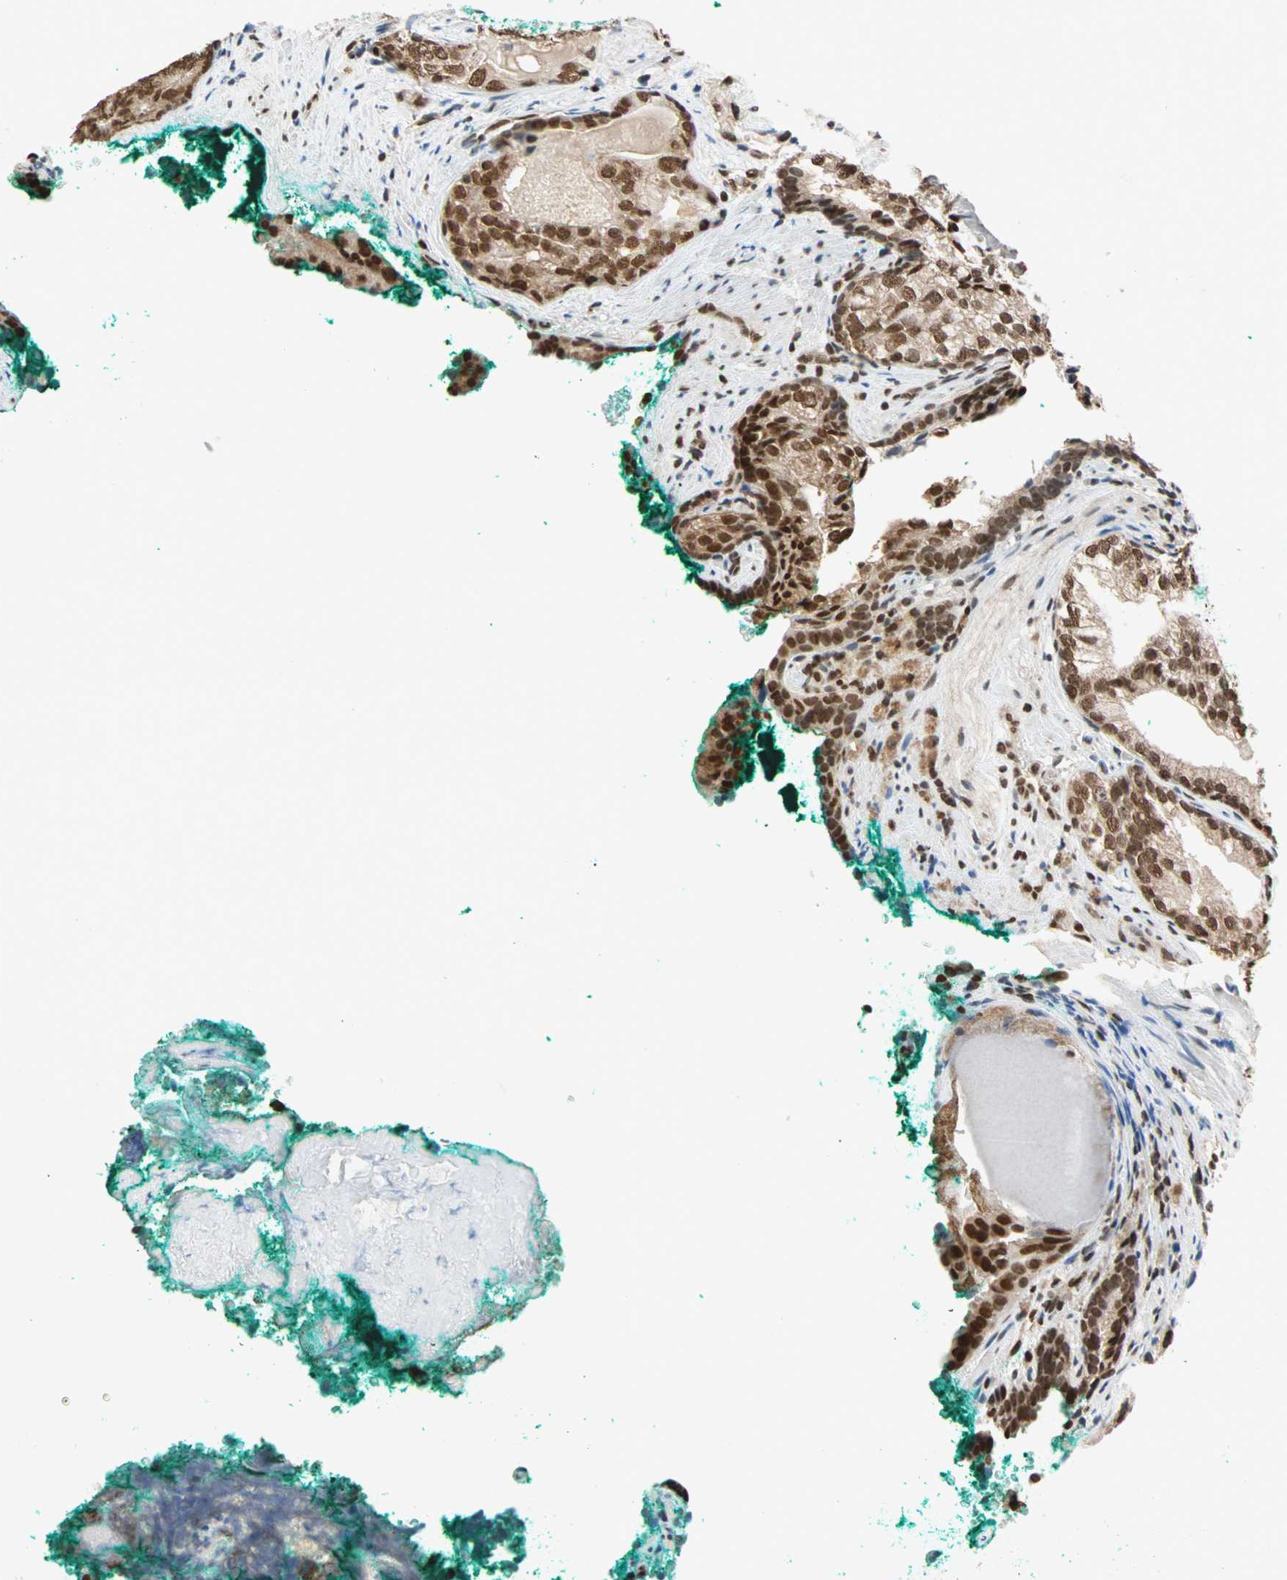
{"staining": {"intensity": "strong", "quantity": ">75%", "location": "nuclear"}, "tissue": "prostate cancer", "cell_type": "Tumor cells", "image_type": "cancer", "snomed": [{"axis": "morphology", "description": "Adenocarcinoma, High grade"}, {"axis": "topography", "description": "Prostate"}], "caption": "High-magnification brightfield microscopy of high-grade adenocarcinoma (prostate) stained with DAB (brown) and counterstained with hematoxylin (blue). tumor cells exhibit strong nuclear positivity is seen in about>75% of cells.", "gene": "DAZAP1", "patient": {"sex": "male", "age": 66}}